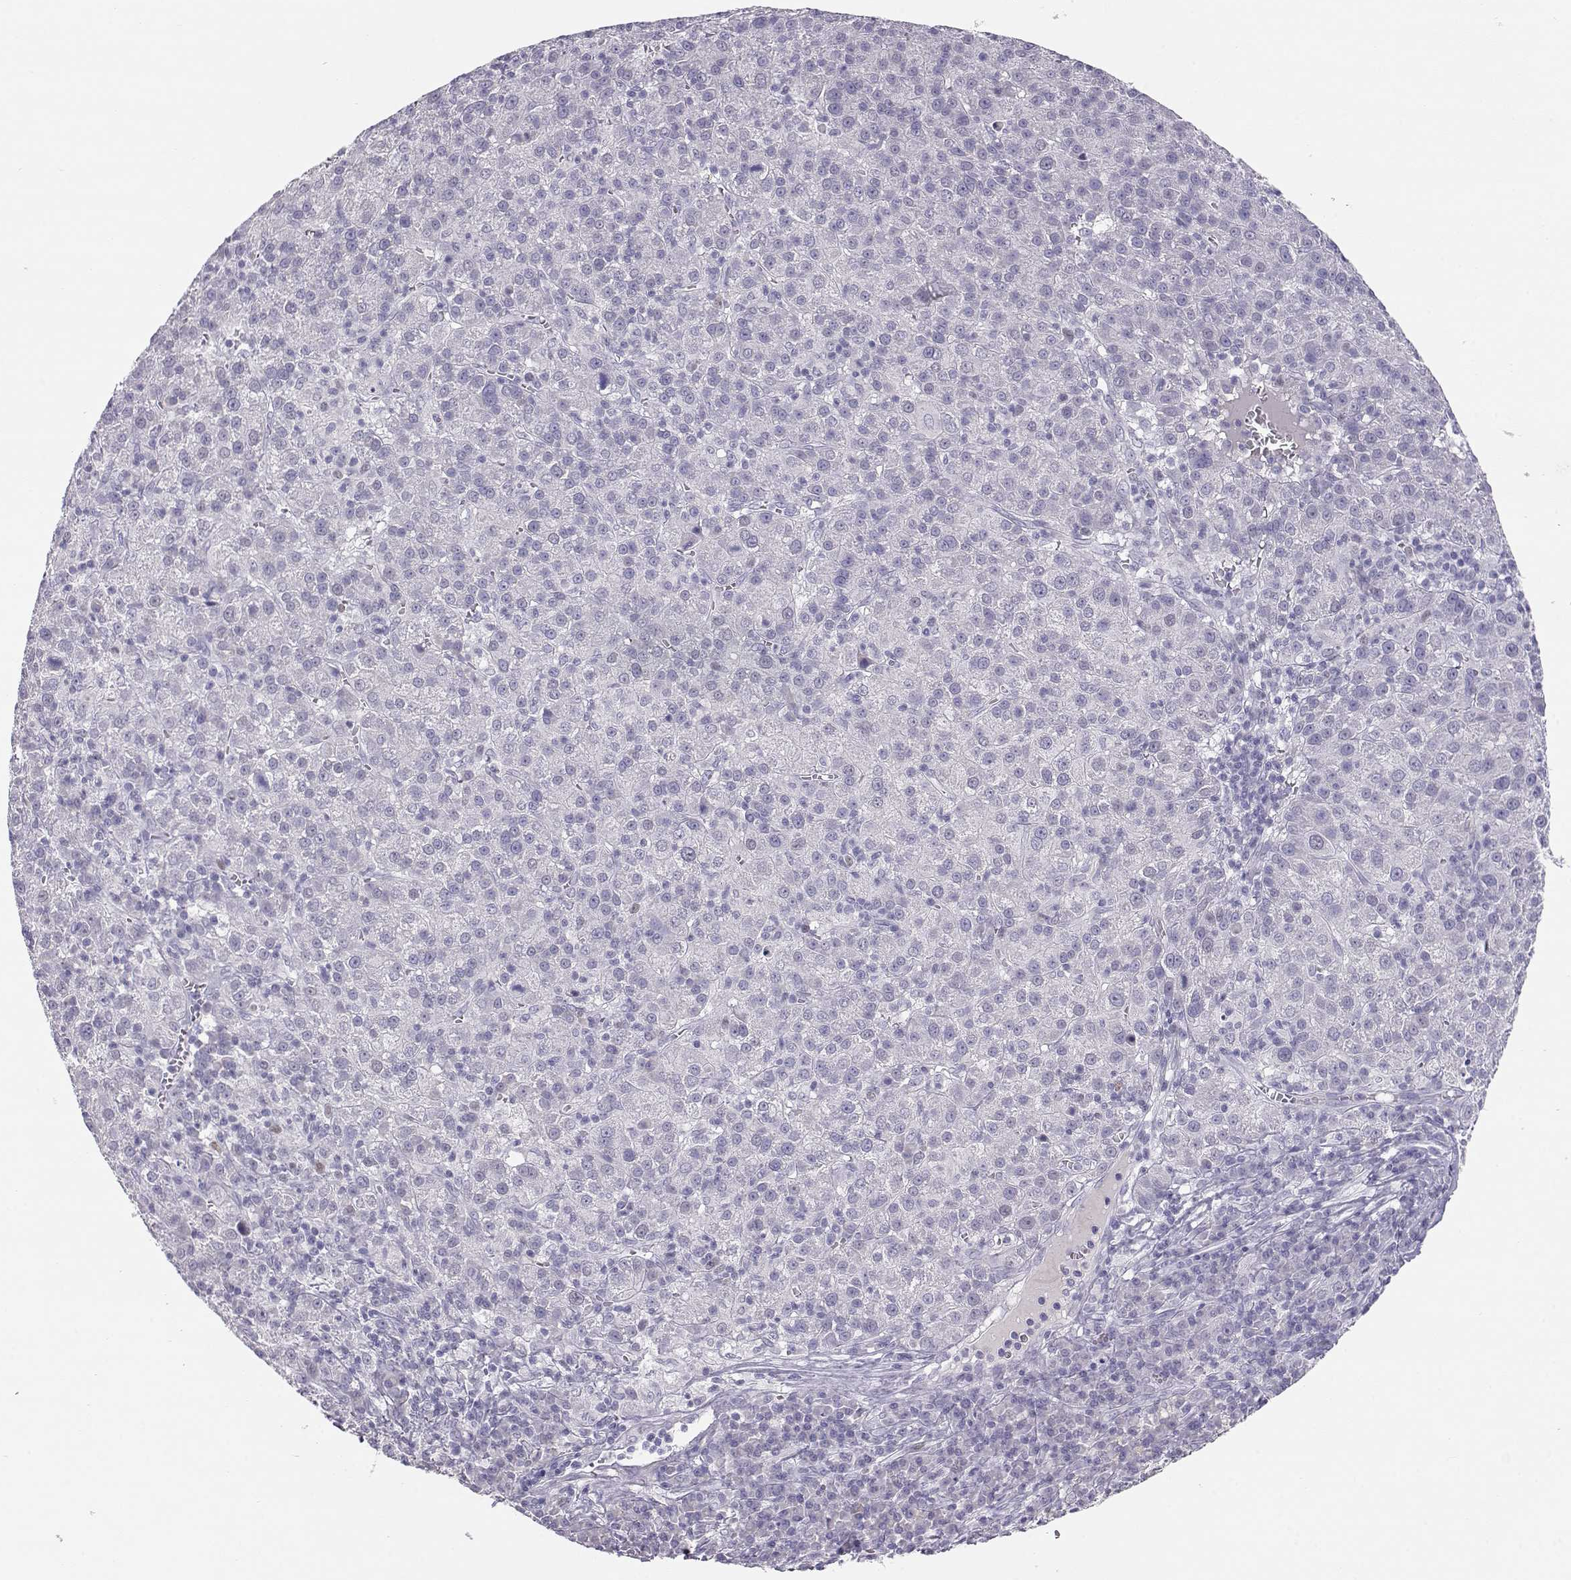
{"staining": {"intensity": "negative", "quantity": "none", "location": "none"}, "tissue": "liver cancer", "cell_type": "Tumor cells", "image_type": "cancer", "snomed": [{"axis": "morphology", "description": "Carcinoma, Hepatocellular, NOS"}, {"axis": "topography", "description": "Liver"}], "caption": "Immunohistochemical staining of human hepatocellular carcinoma (liver) exhibits no significant expression in tumor cells. (DAB (3,3'-diaminobenzidine) IHC visualized using brightfield microscopy, high magnification).", "gene": "OPN5", "patient": {"sex": "female", "age": 60}}